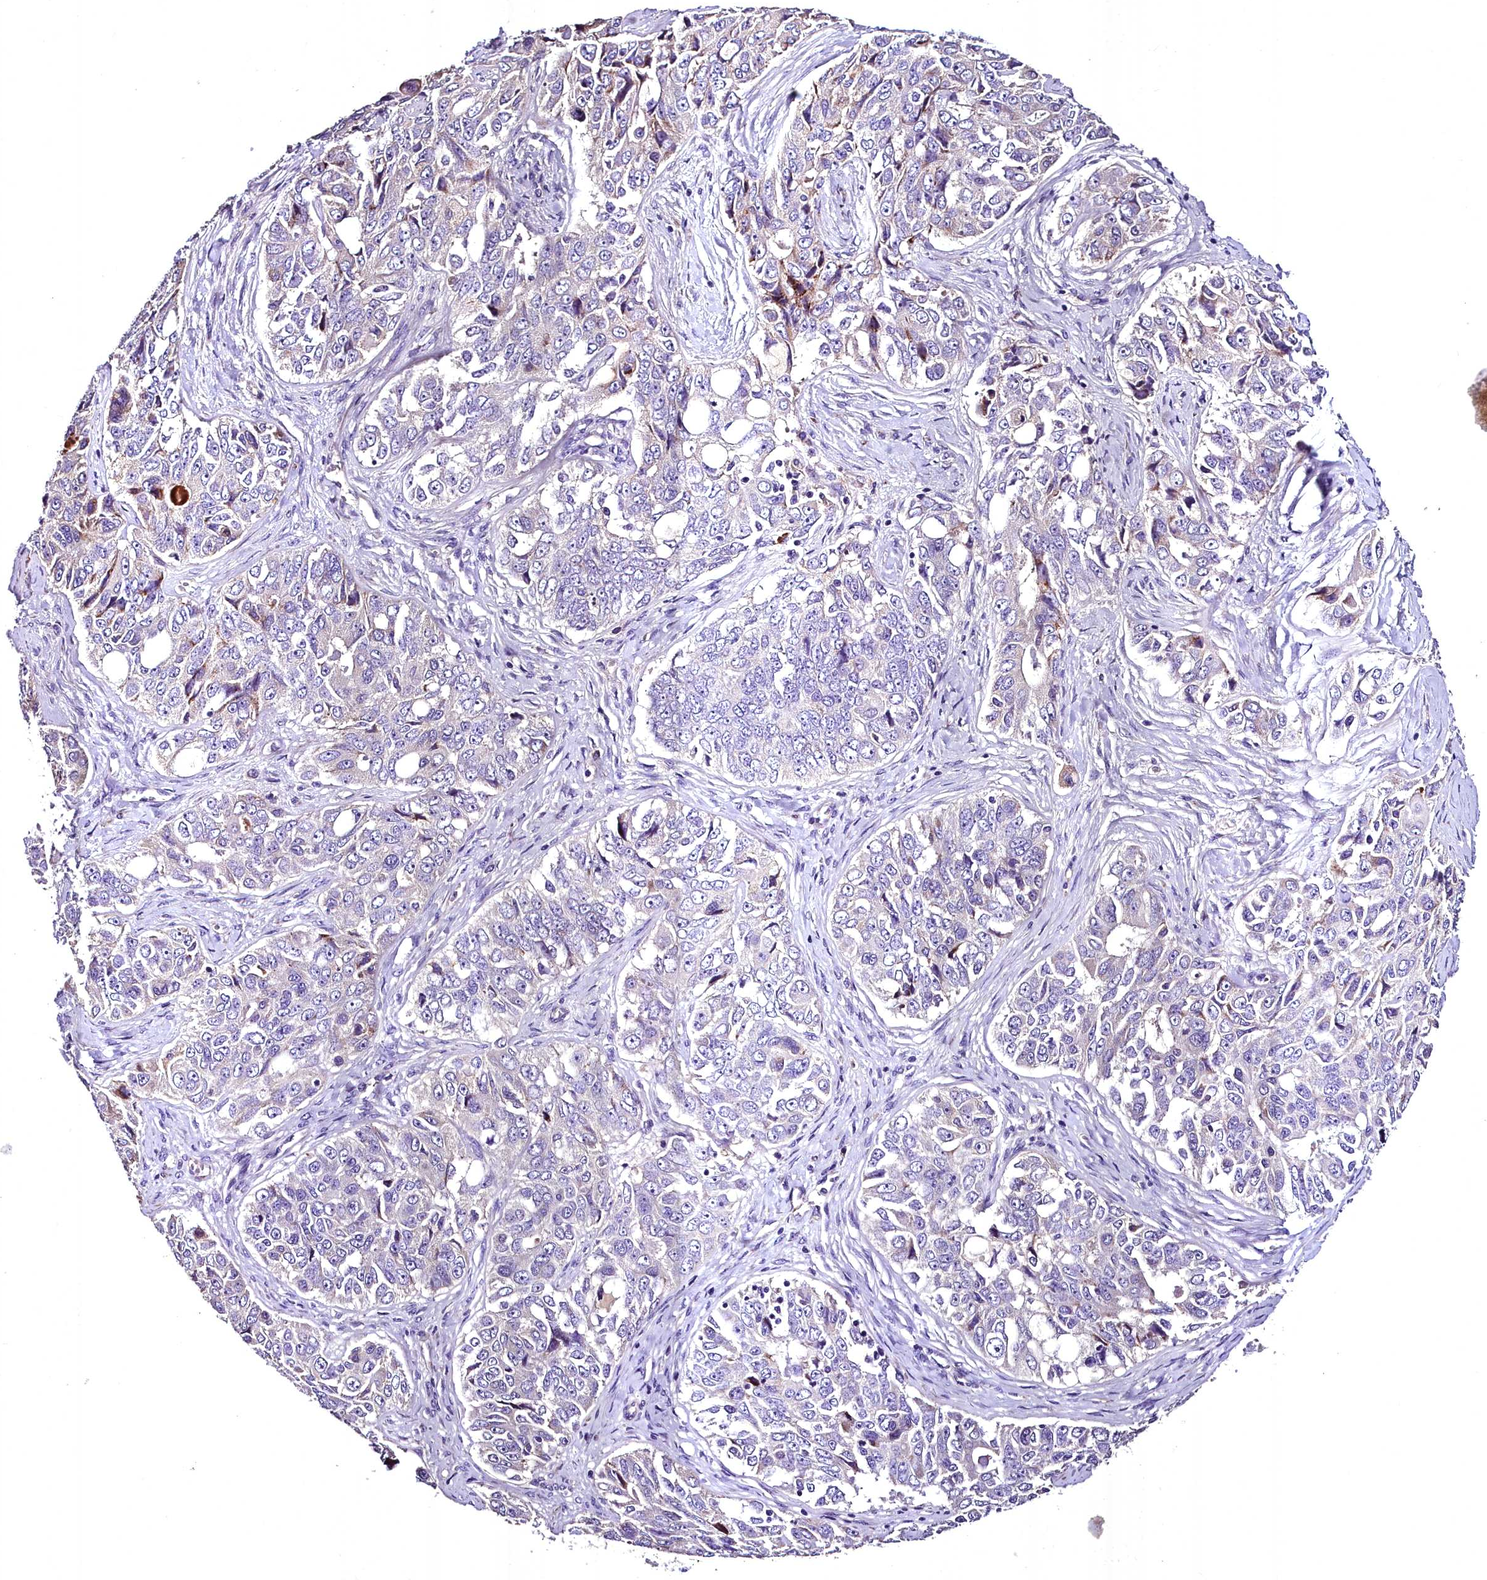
{"staining": {"intensity": "negative", "quantity": "none", "location": "none"}, "tissue": "ovarian cancer", "cell_type": "Tumor cells", "image_type": "cancer", "snomed": [{"axis": "morphology", "description": "Carcinoma, endometroid"}, {"axis": "topography", "description": "Ovary"}], "caption": "Image shows no protein expression in tumor cells of ovarian cancer tissue.", "gene": "MS4A18", "patient": {"sex": "female", "age": 51}}